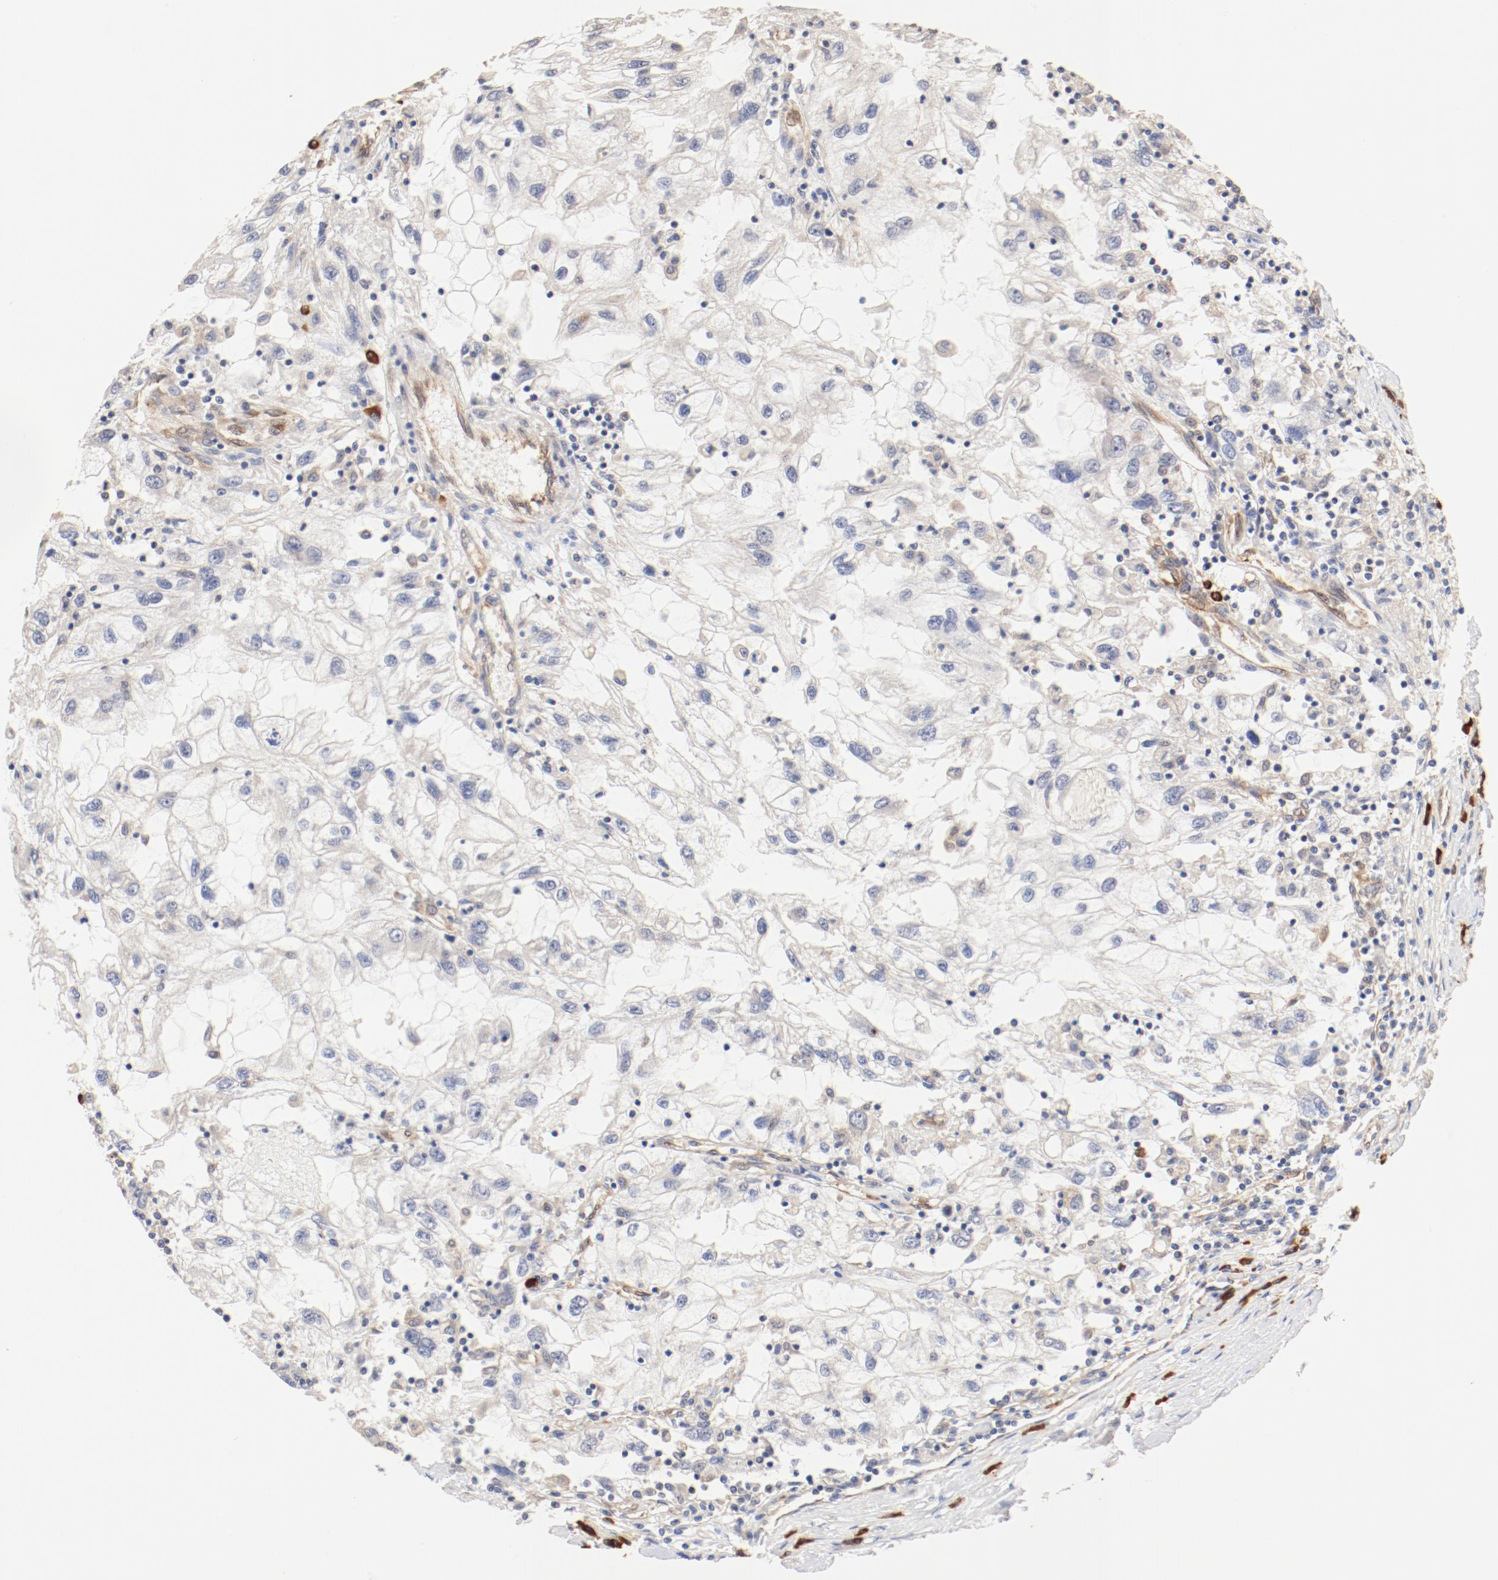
{"staining": {"intensity": "weak", "quantity": ">75%", "location": "cytoplasmic/membranous"}, "tissue": "renal cancer", "cell_type": "Tumor cells", "image_type": "cancer", "snomed": [{"axis": "morphology", "description": "Normal tissue, NOS"}, {"axis": "morphology", "description": "Adenocarcinoma, NOS"}, {"axis": "topography", "description": "Kidney"}], "caption": "Human renal cancer stained for a protein (brown) exhibits weak cytoplasmic/membranous positive expression in approximately >75% of tumor cells.", "gene": "UBE2J1", "patient": {"sex": "male", "age": 71}}